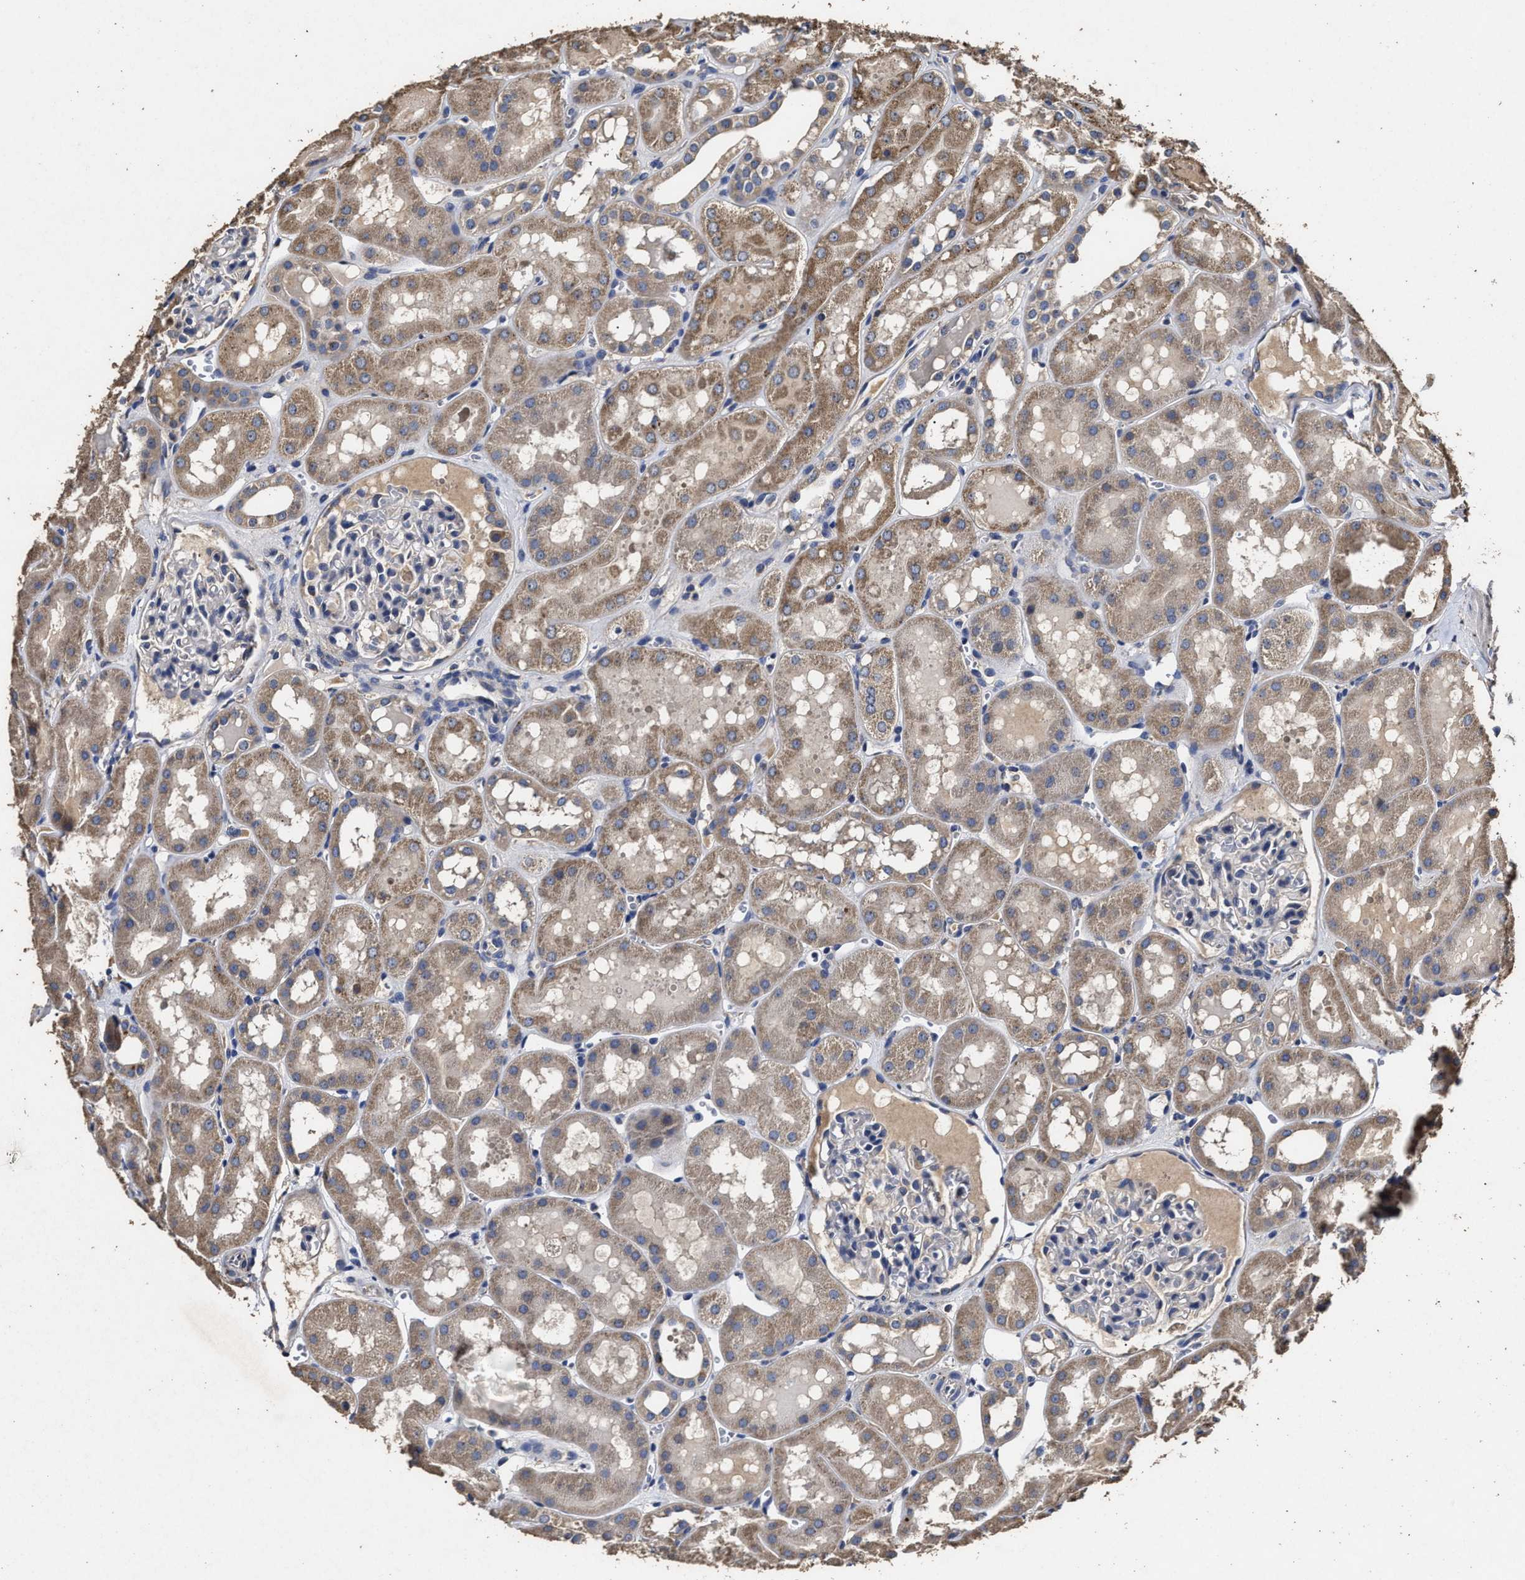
{"staining": {"intensity": "weak", "quantity": "<25%", "location": "cytoplasmic/membranous"}, "tissue": "kidney", "cell_type": "Cells in glomeruli", "image_type": "normal", "snomed": [{"axis": "morphology", "description": "Normal tissue, NOS"}, {"axis": "topography", "description": "Kidney"}, {"axis": "topography", "description": "Urinary bladder"}], "caption": "DAB immunohistochemical staining of normal kidney displays no significant expression in cells in glomeruli. (Immunohistochemistry, brightfield microscopy, high magnification).", "gene": "PPM1K", "patient": {"sex": "male", "age": 16}}